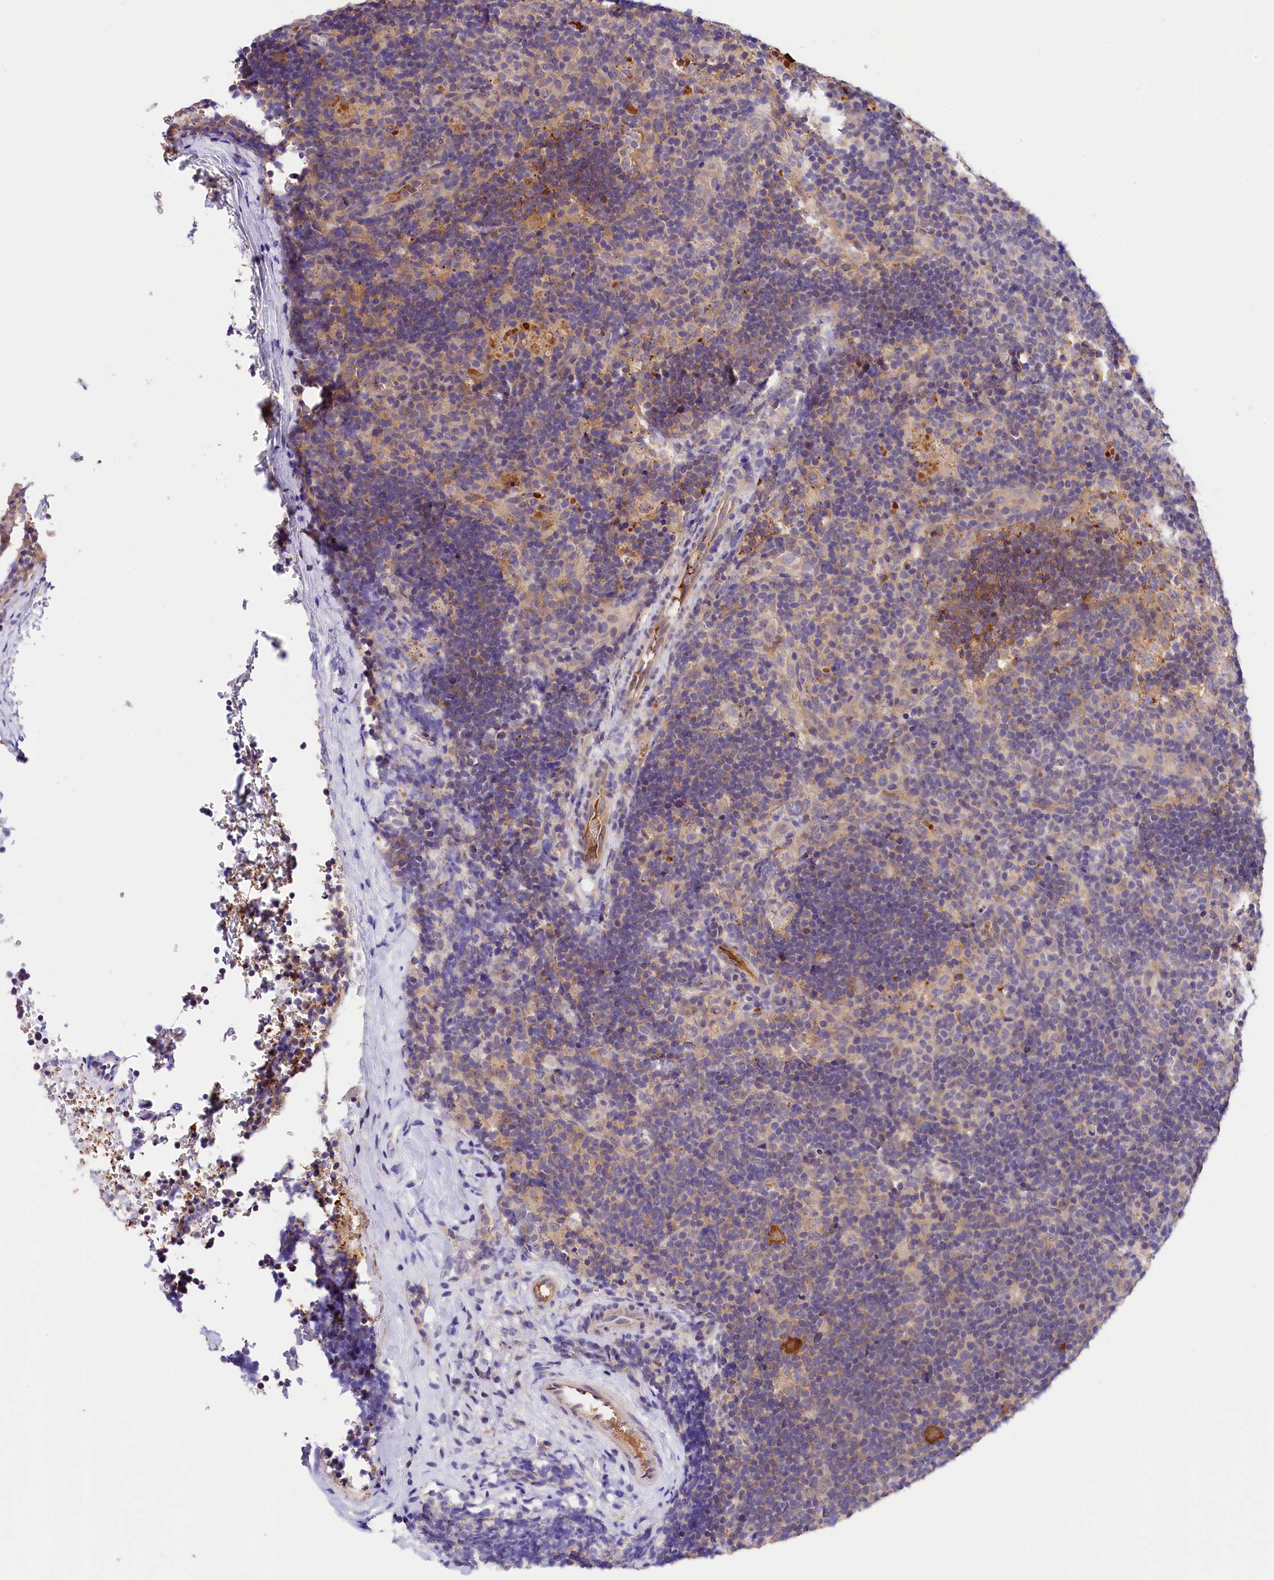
{"staining": {"intensity": "moderate", "quantity": "25%-75%", "location": "cytoplasmic/membranous"}, "tissue": "lymphoma", "cell_type": "Tumor cells", "image_type": "cancer", "snomed": [{"axis": "morphology", "description": "Hodgkin's disease, NOS"}, {"axis": "topography", "description": "Lymph node"}], "caption": "This is a photomicrograph of immunohistochemistry (IHC) staining of Hodgkin's disease, which shows moderate expression in the cytoplasmic/membranous of tumor cells.", "gene": "ARMC6", "patient": {"sex": "female", "age": 57}}